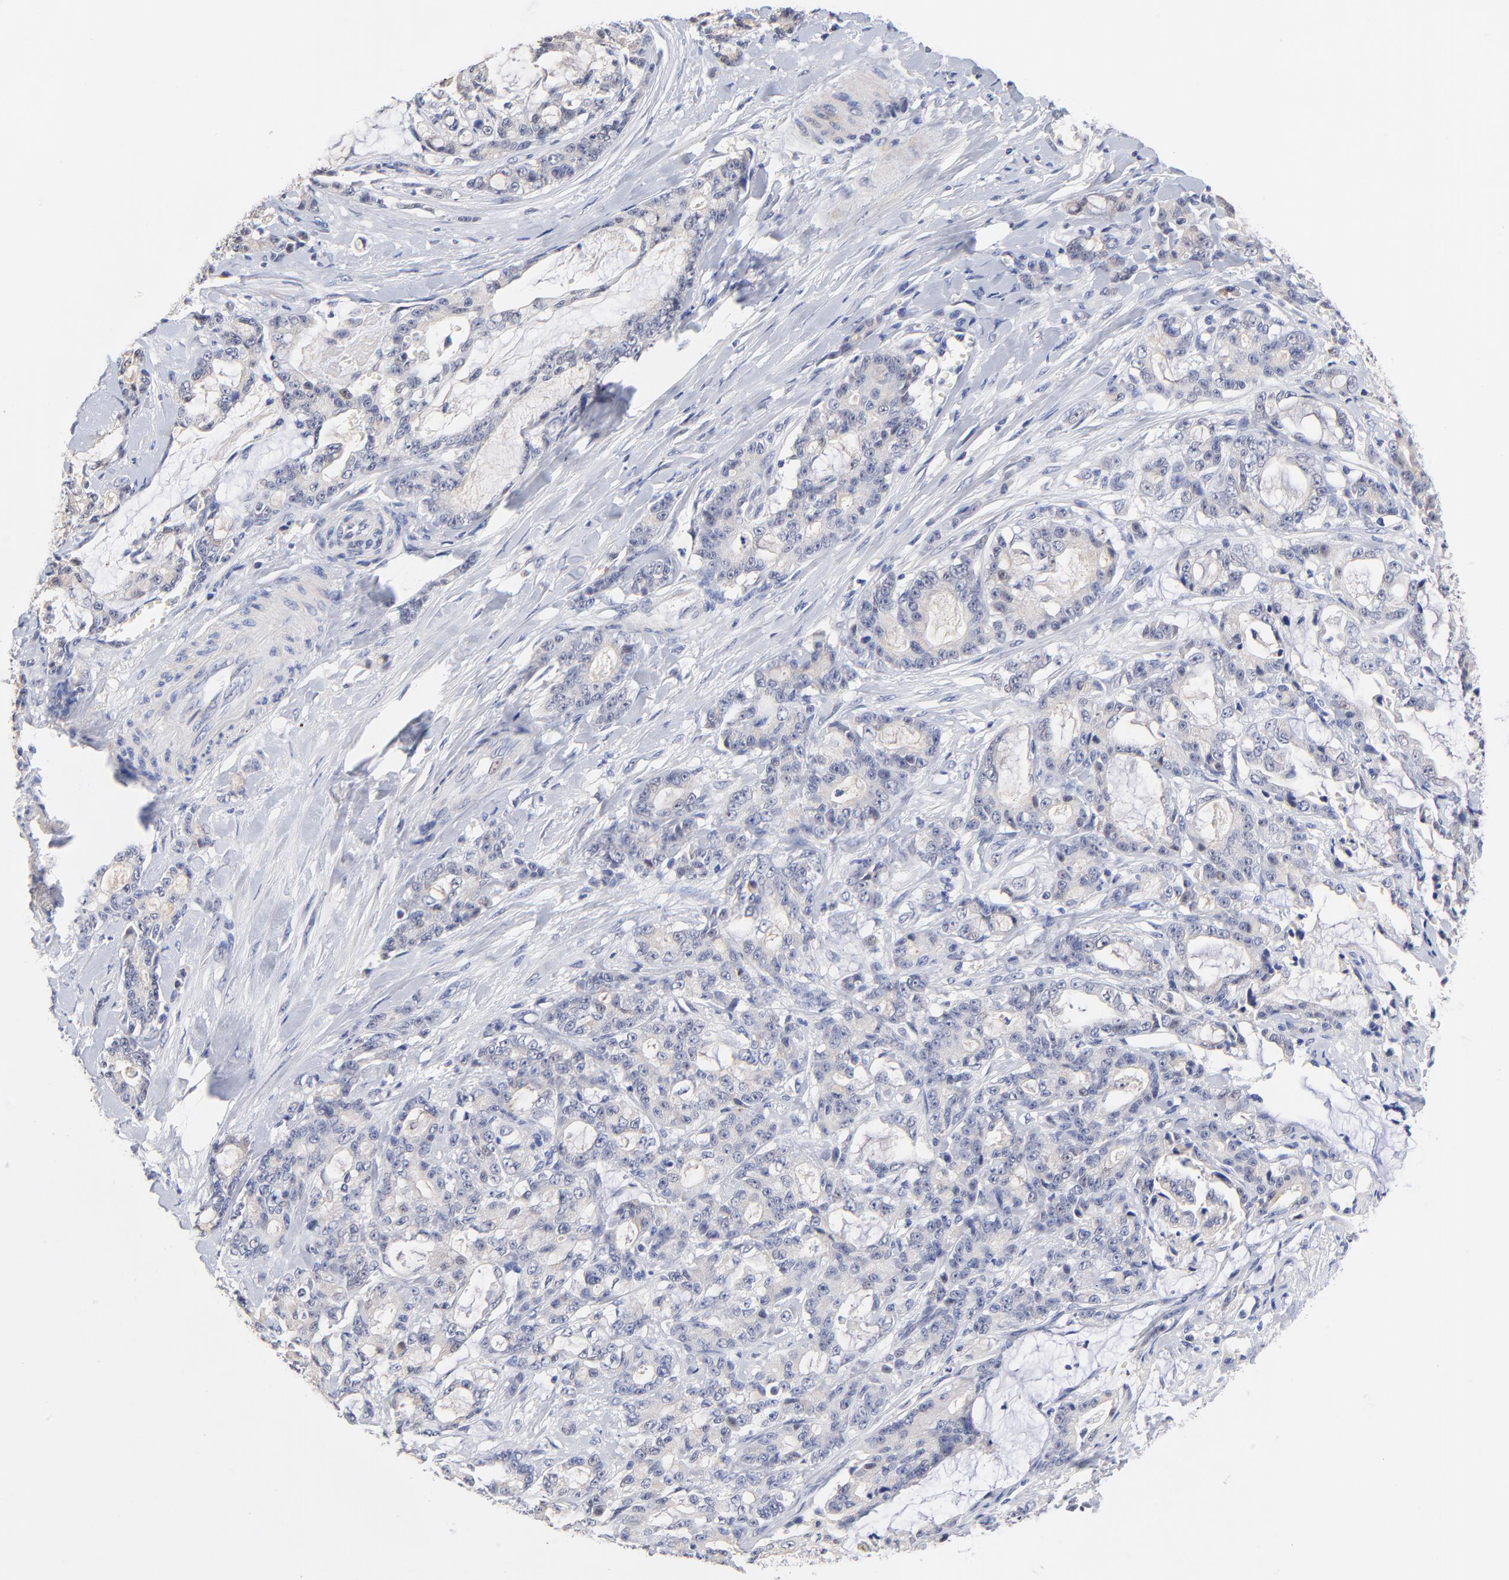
{"staining": {"intensity": "weak", "quantity": "<25%", "location": "cytoplasmic/membranous"}, "tissue": "pancreatic cancer", "cell_type": "Tumor cells", "image_type": "cancer", "snomed": [{"axis": "morphology", "description": "Adenocarcinoma, NOS"}, {"axis": "topography", "description": "Pancreas"}], "caption": "Immunohistochemistry (IHC) histopathology image of pancreatic adenocarcinoma stained for a protein (brown), which shows no staining in tumor cells.", "gene": "TWNK", "patient": {"sex": "female", "age": 73}}